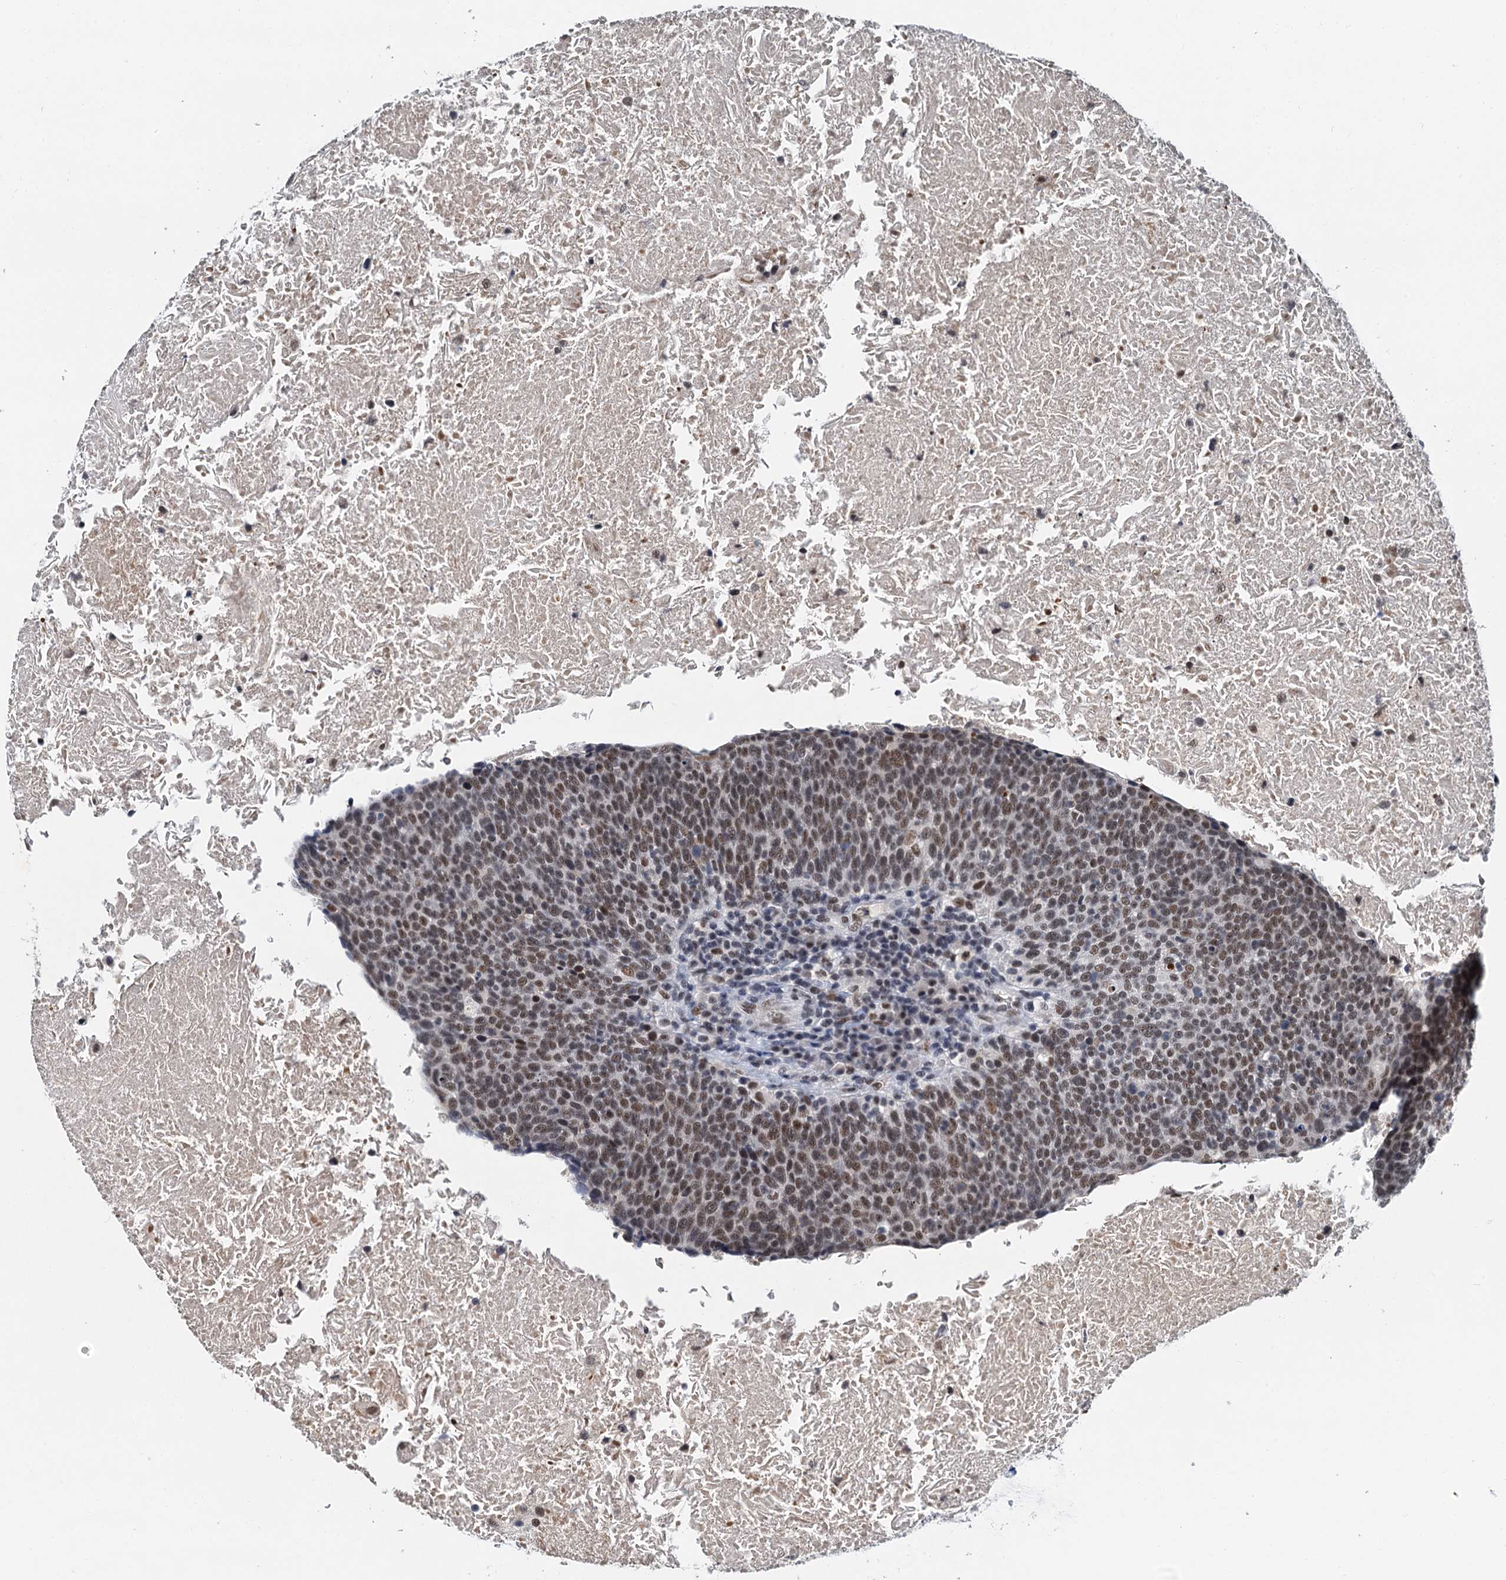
{"staining": {"intensity": "moderate", "quantity": ">75%", "location": "nuclear"}, "tissue": "head and neck cancer", "cell_type": "Tumor cells", "image_type": "cancer", "snomed": [{"axis": "morphology", "description": "Squamous cell carcinoma, NOS"}, {"axis": "morphology", "description": "Squamous cell carcinoma, metastatic, NOS"}, {"axis": "topography", "description": "Lymph node"}, {"axis": "topography", "description": "Head-Neck"}], "caption": "Brown immunohistochemical staining in human head and neck cancer (metastatic squamous cell carcinoma) reveals moderate nuclear expression in about >75% of tumor cells. (DAB (3,3'-diaminobenzidine) IHC, brown staining for protein, blue staining for nuclei).", "gene": "SNRPD1", "patient": {"sex": "male", "age": 62}}